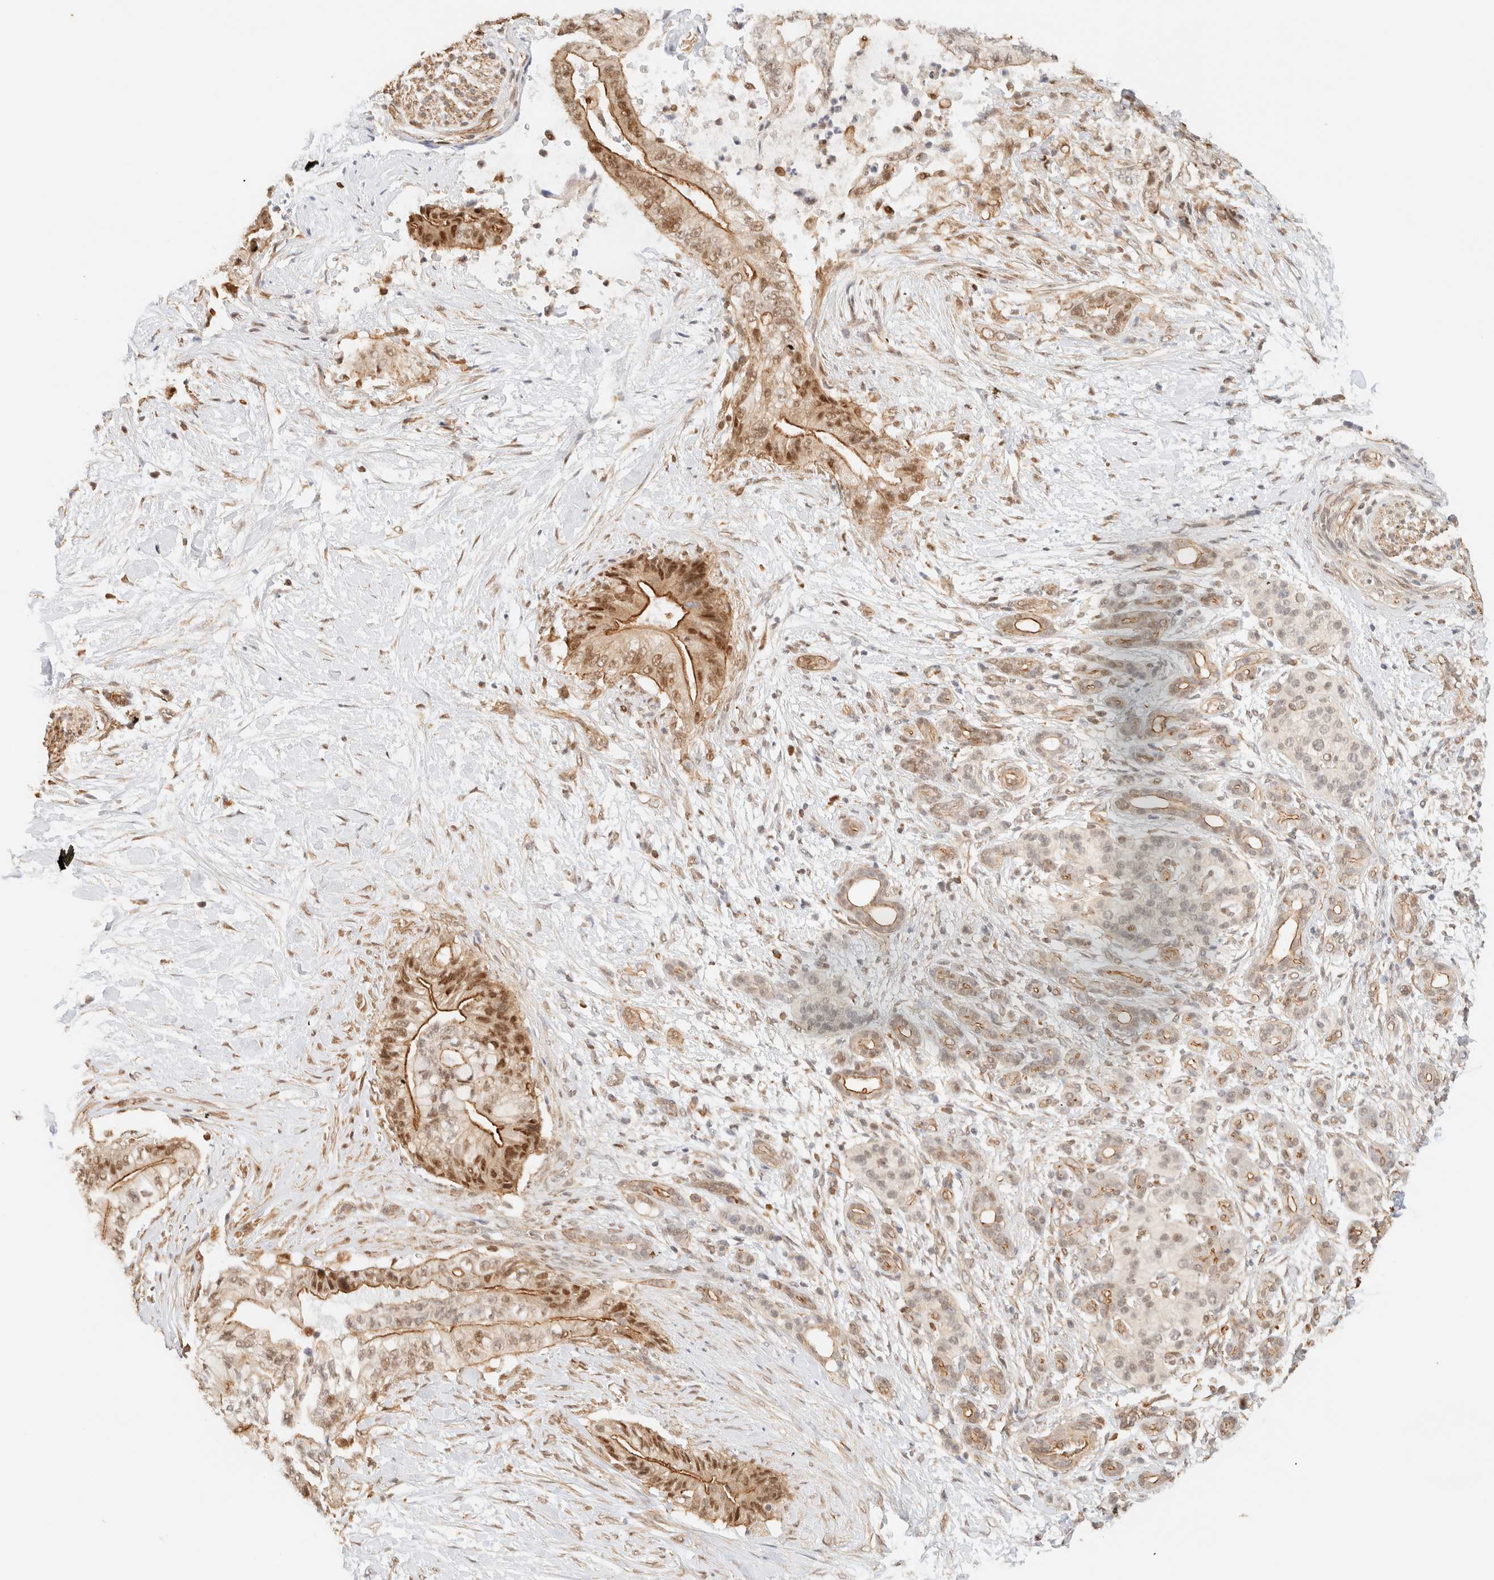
{"staining": {"intensity": "moderate", "quantity": ">75%", "location": "cytoplasmic/membranous,nuclear"}, "tissue": "pancreatic cancer", "cell_type": "Tumor cells", "image_type": "cancer", "snomed": [{"axis": "morphology", "description": "Adenocarcinoma, NOS"}, {"axis": "topography", "description": "Pancreas"}], "caption": "This is an image of IHC staining of pancreatic adenocarcinoma, which shows moderate expression in the cytoplasmic/membranous and nuclear of tumor cells.", "gene": "ARID5A", "patient": {"sex": "male", "age": 59}}